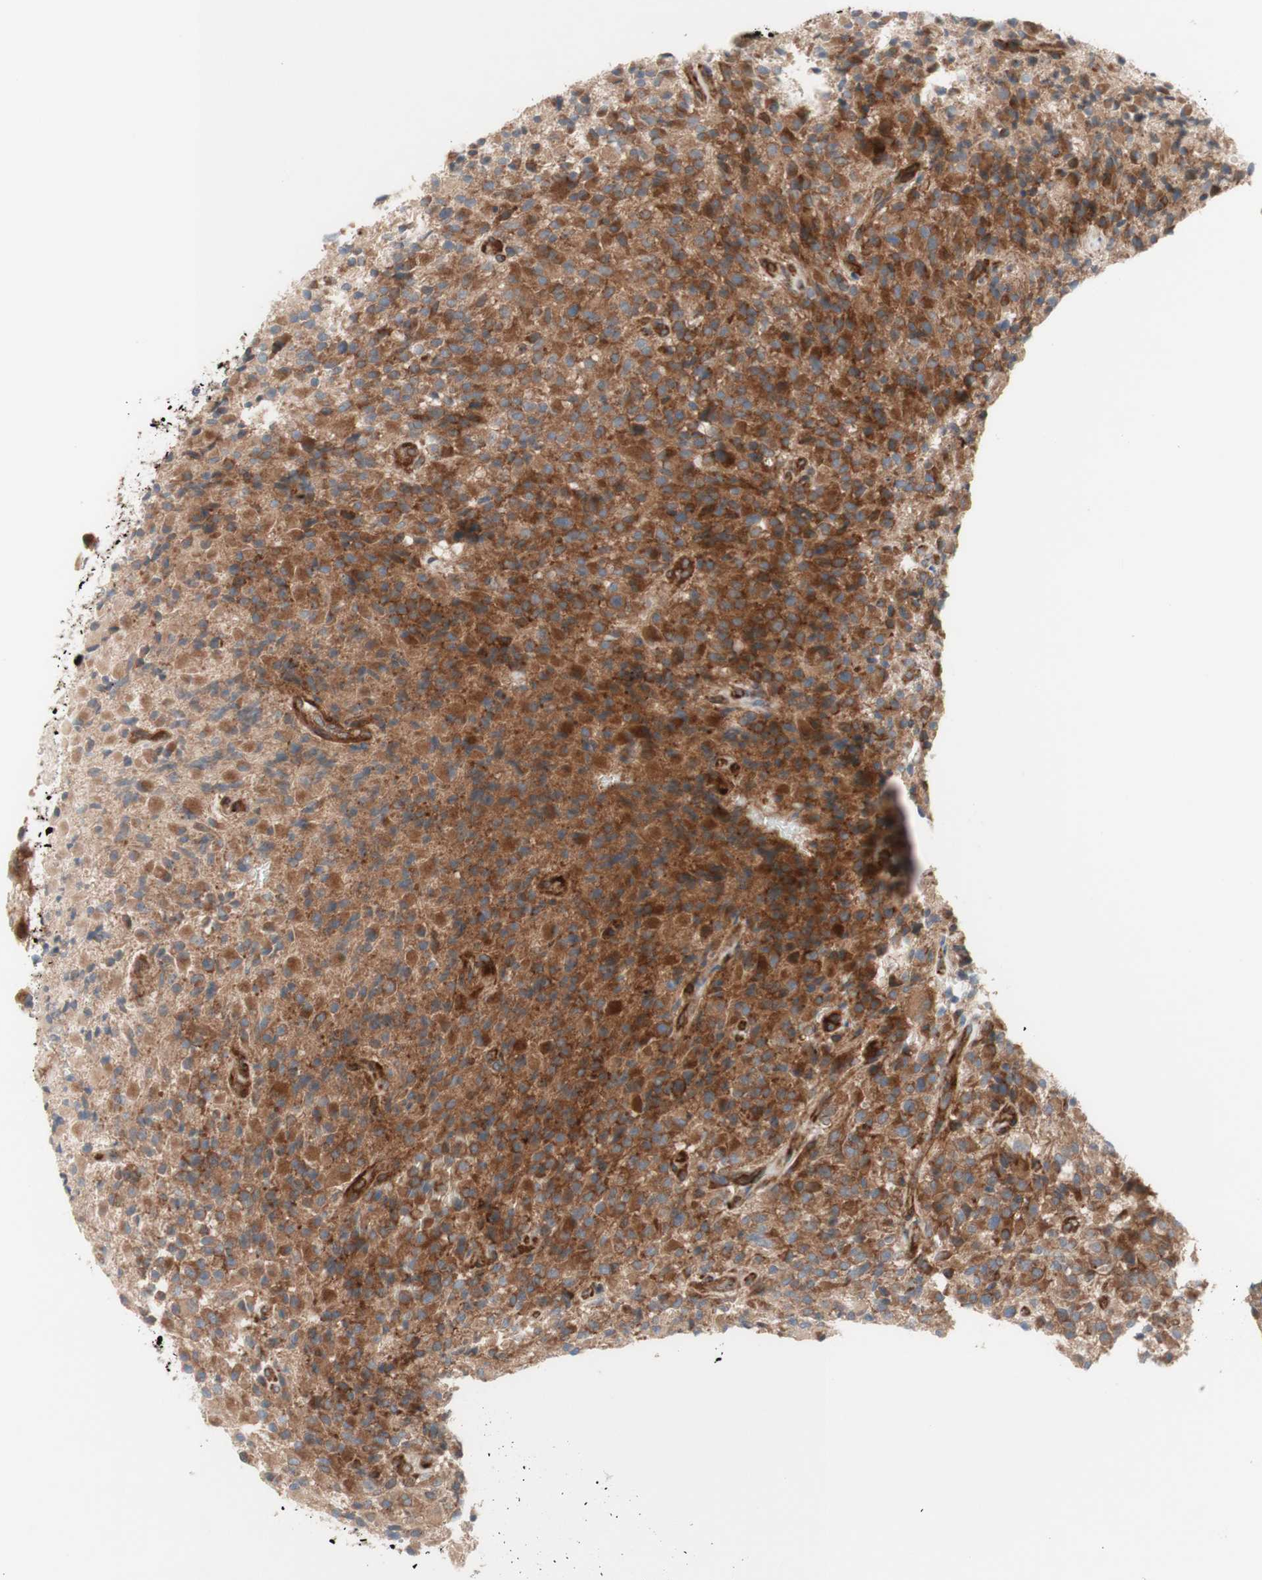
{"staining": {"intensity": "moderate", "quantity": ">75%", "location": "cytoplasmic/membranous"}, "tissue": "glioma", "cell_type": "Tumor cells", "image_type": "cancer", "snomed": [{"axis": "morphology", "description": "Glioma, malignant, High grade"}, {"axis": "topography", "description": "Brain"}], "caption": "A brown stain shows moderate cytoplasmic/membranous positivity of a protein in human malignant glioma (high-grade) tumor cells.", "gene": "CCN4", "patient": {"sex": "male", "age": 71}}